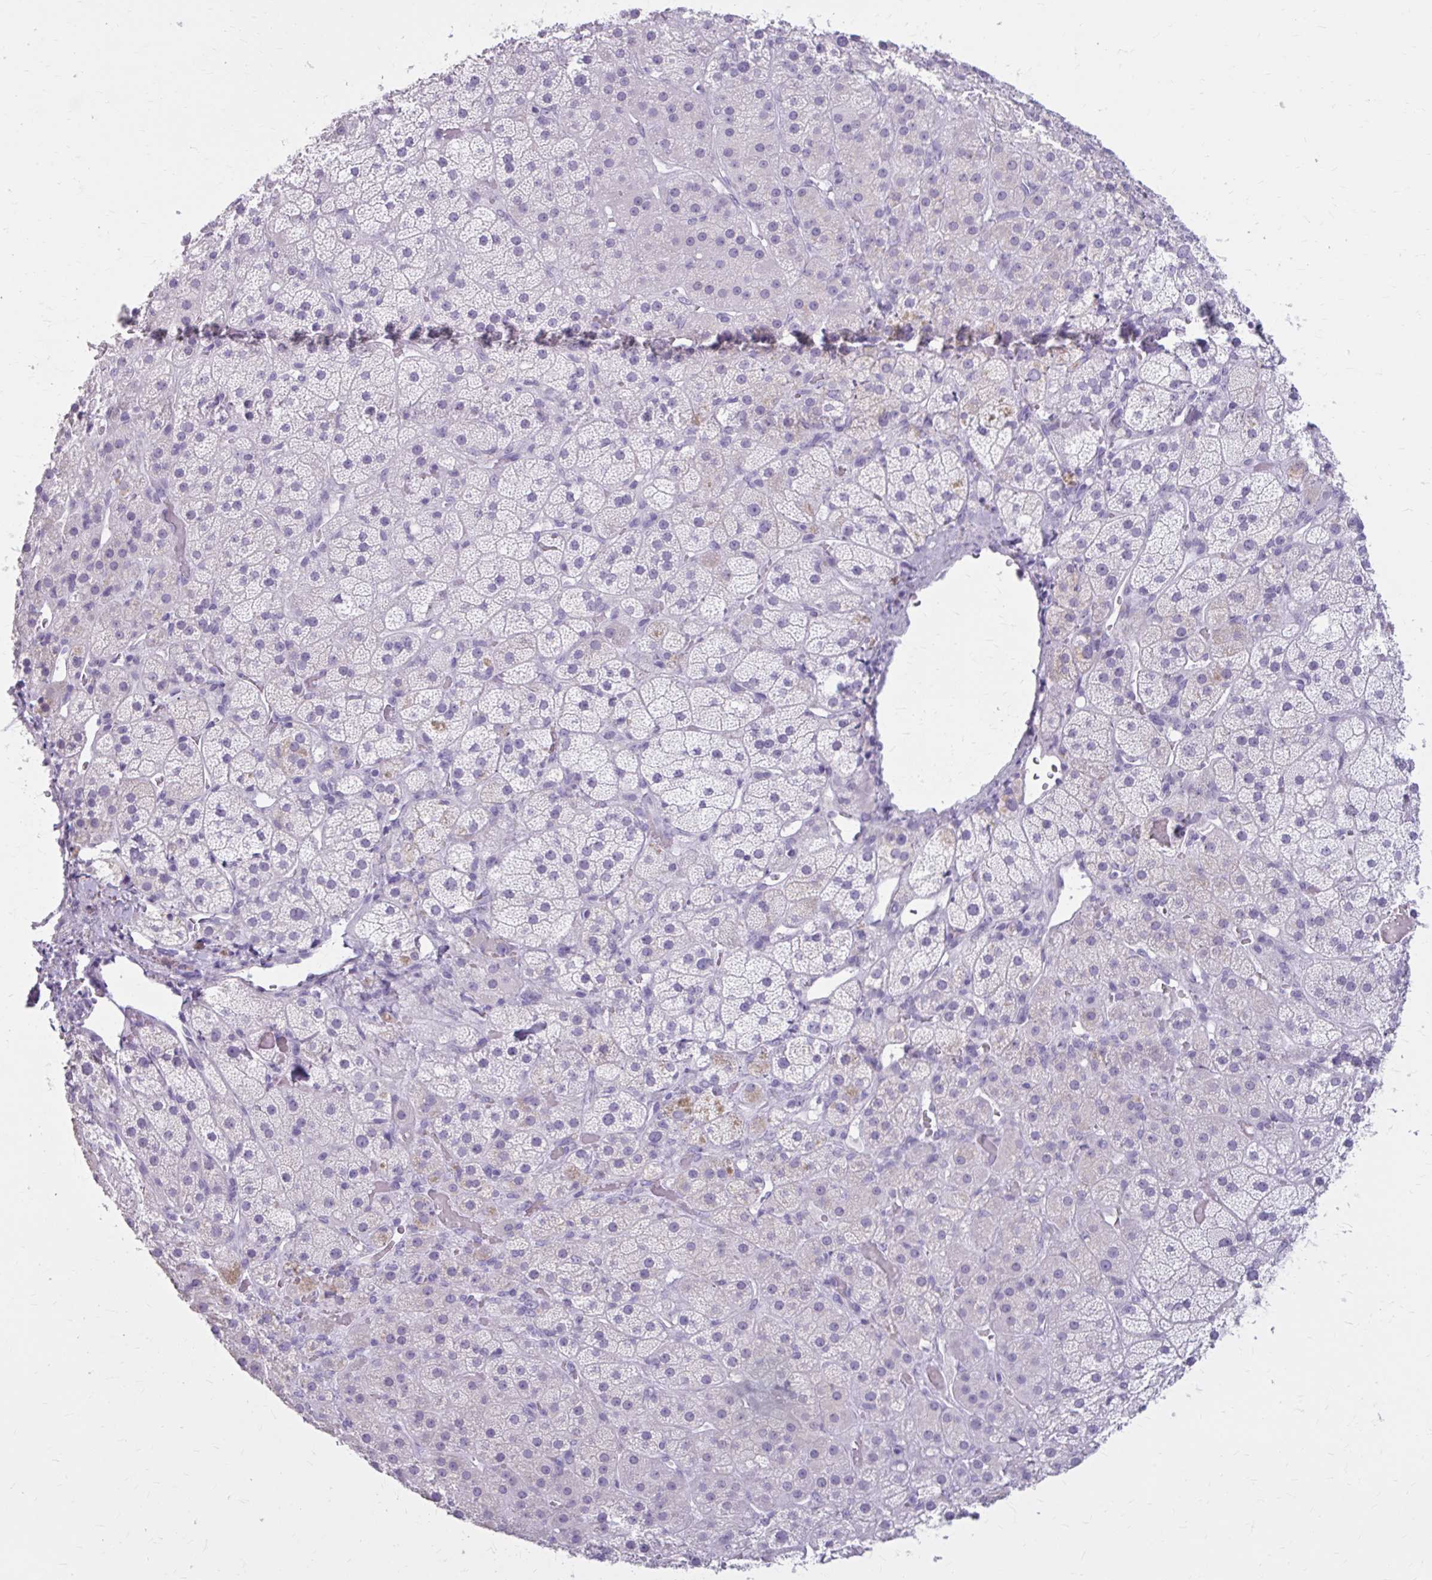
{"staining": {"intensity": "weak", "quantity": "<25%", "location": "cytoplasmic/membranous"}, "tissue": "adrenal gland", "cell_type": "Glandular cells", "image_type": "normal", "snomed": [{"axis": "morphology", "description": "Normal tissue, NOS"}, {"axis": "topography", "description": "Adrenal gland"}], "caption": "This is an IHC image of unremarkable human adrenal gland. There is no expression in glandular cells.", "gene": "OR4B1", "patient": {"sex": "male", "age": 57}}